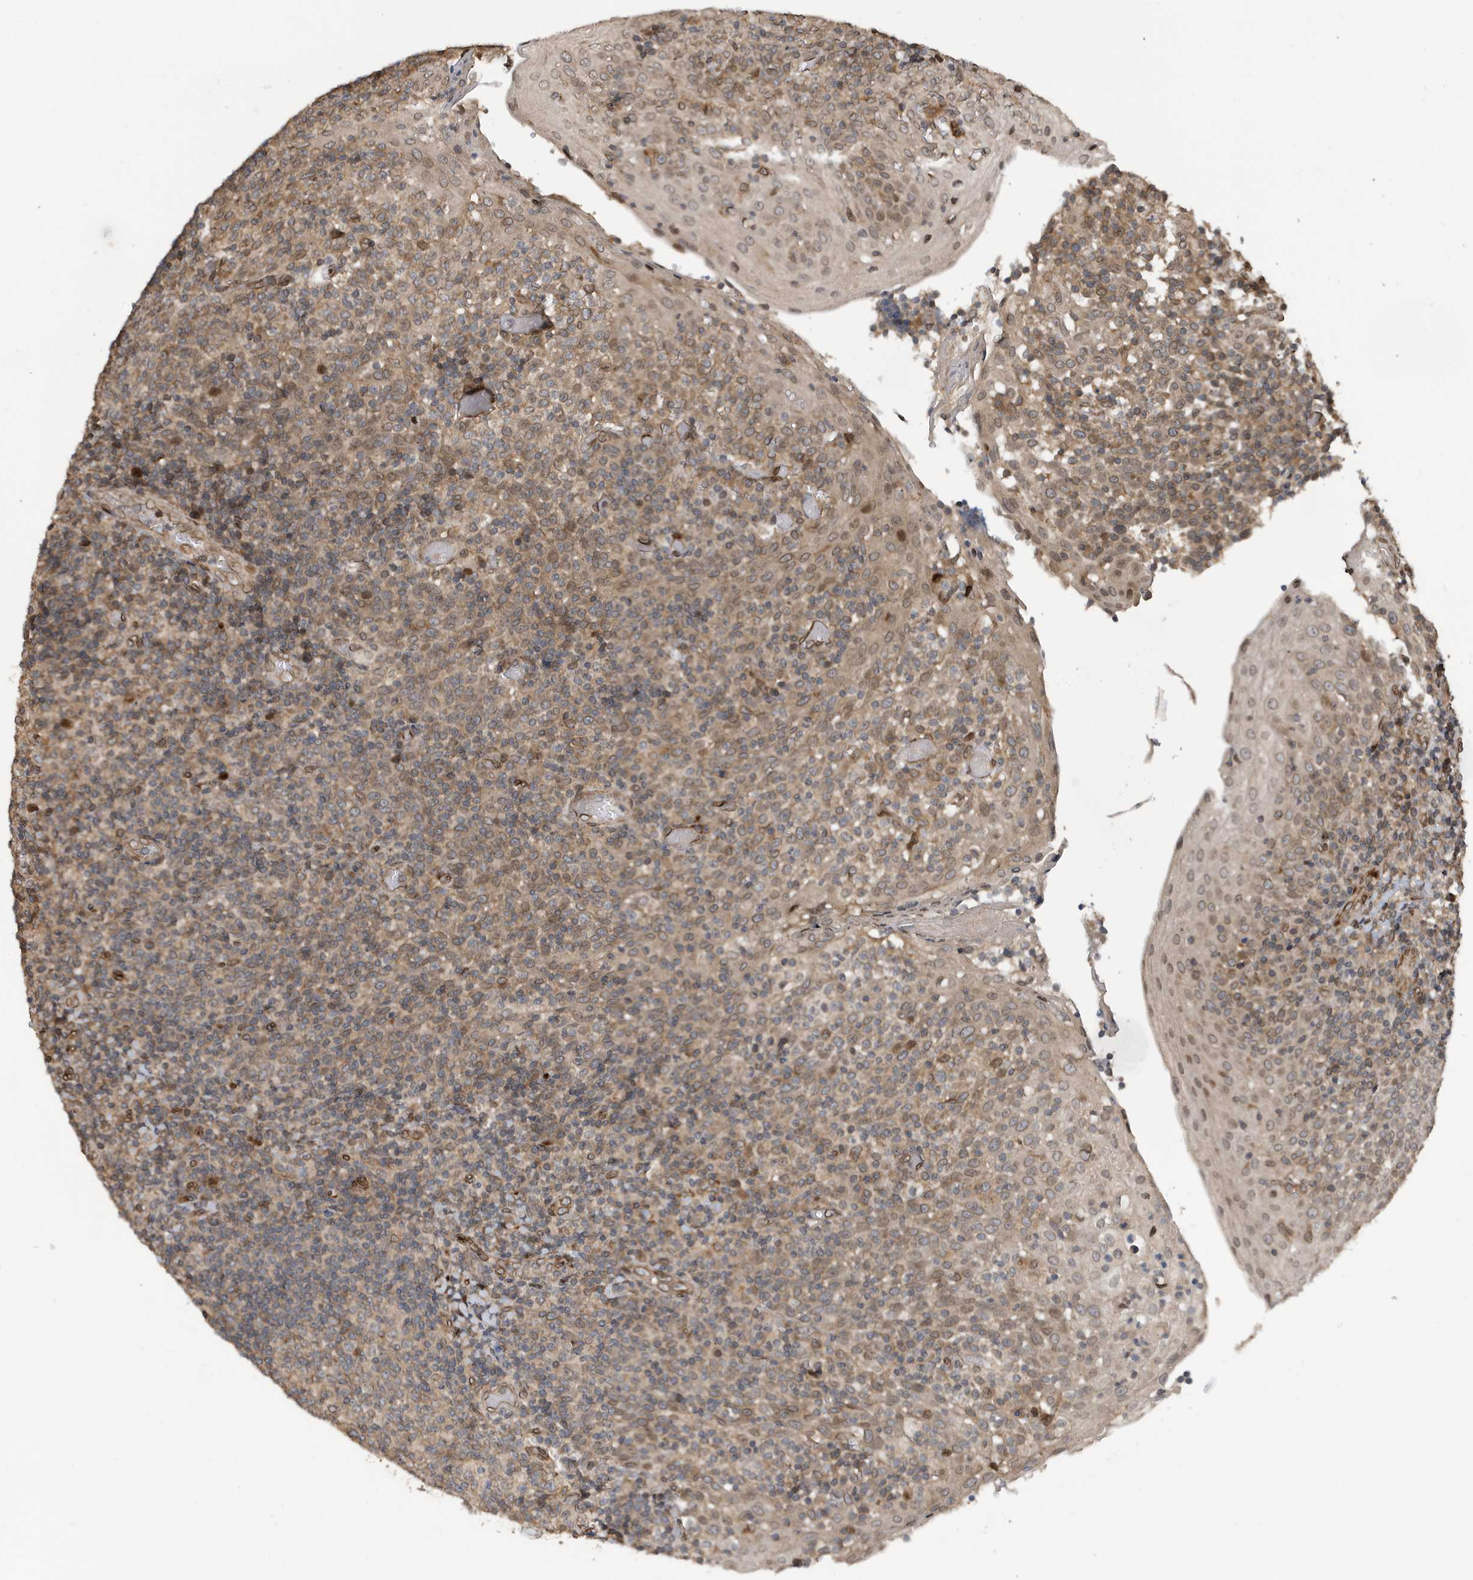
{"staining": {"intensity": "weak", "quantity": ">75%", "location": "cytoplasmic/membranous"}, "tissue": "tonsil", "cell_type": "Germinal center cells", "image_type": "normal", "snomed": [{"axis": "morphology", "description": "Normal tissue, NOS"}, {"axis": "topography", "description": "Tonsil"}], "caption": "High-power microscopy captured an IHC image of benign tonsil, revealing weak cytoplasmic/membranous positivity in about >75% of germinal center cells.", "gene": "DUSP18", "patient": {"sex": "female", "age": 19}}